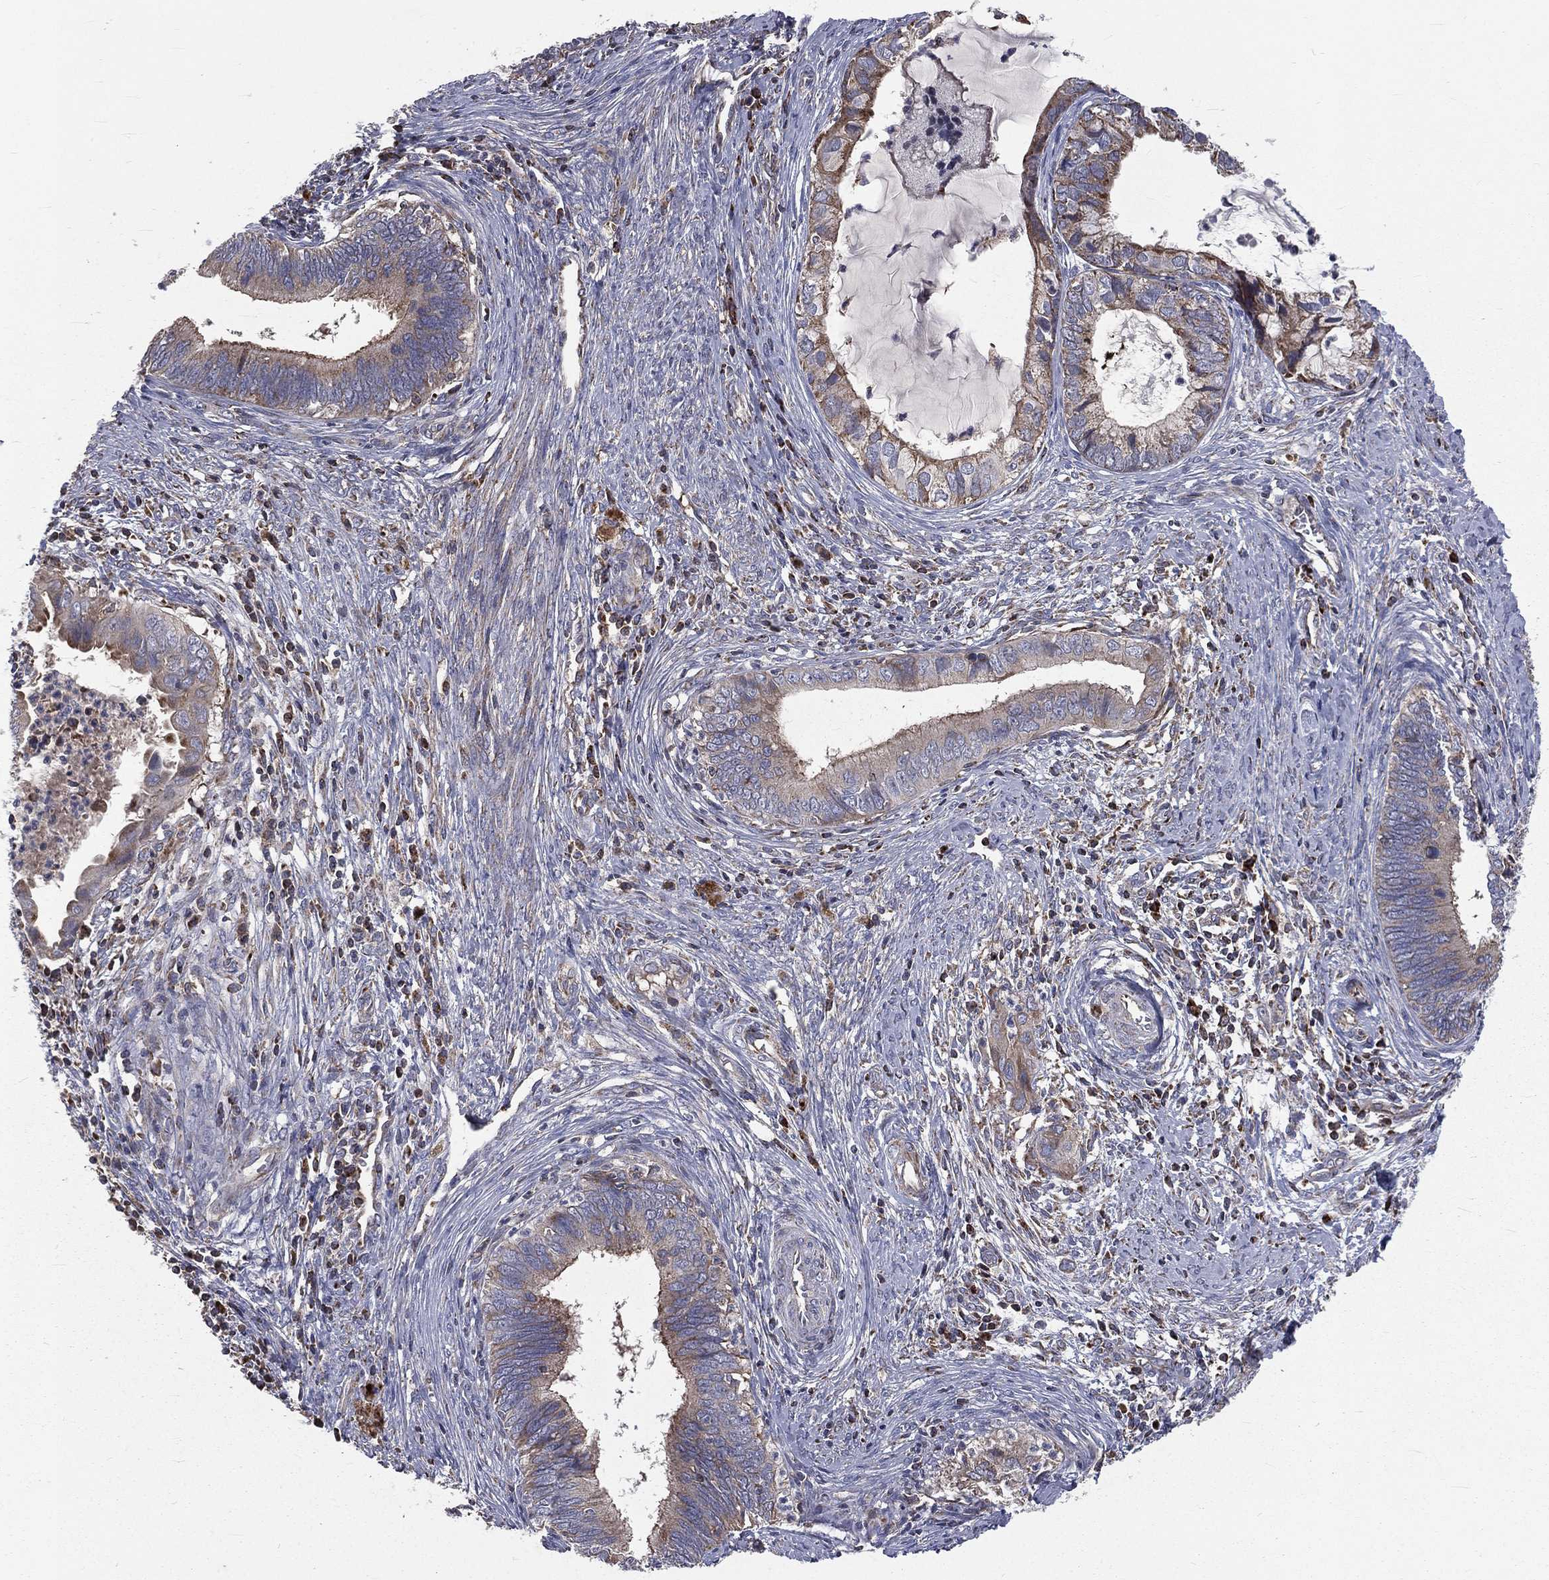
{"staining": {"intensity": "weak", "quantity": "<25%", "location": "cytoplasmic/membranous"}, "tissue": "cervical cancer", "cell_type": "Tumor cells", "image_type": "cancer", "snomed": [{"axis": "morphology", "description": "Adenocarcinoma, NOS"}, {"axis": "topography", "description": "Cervix"}], "caption": "There is no significant expression in tumor cells of adenocarcinoma (cervical). (DAB immunohistochemistry (IHC) visualized using brightfield microscopy, high magnification).", "gene": "GPD1", "patient": {"sex": "female", "age": 42}}